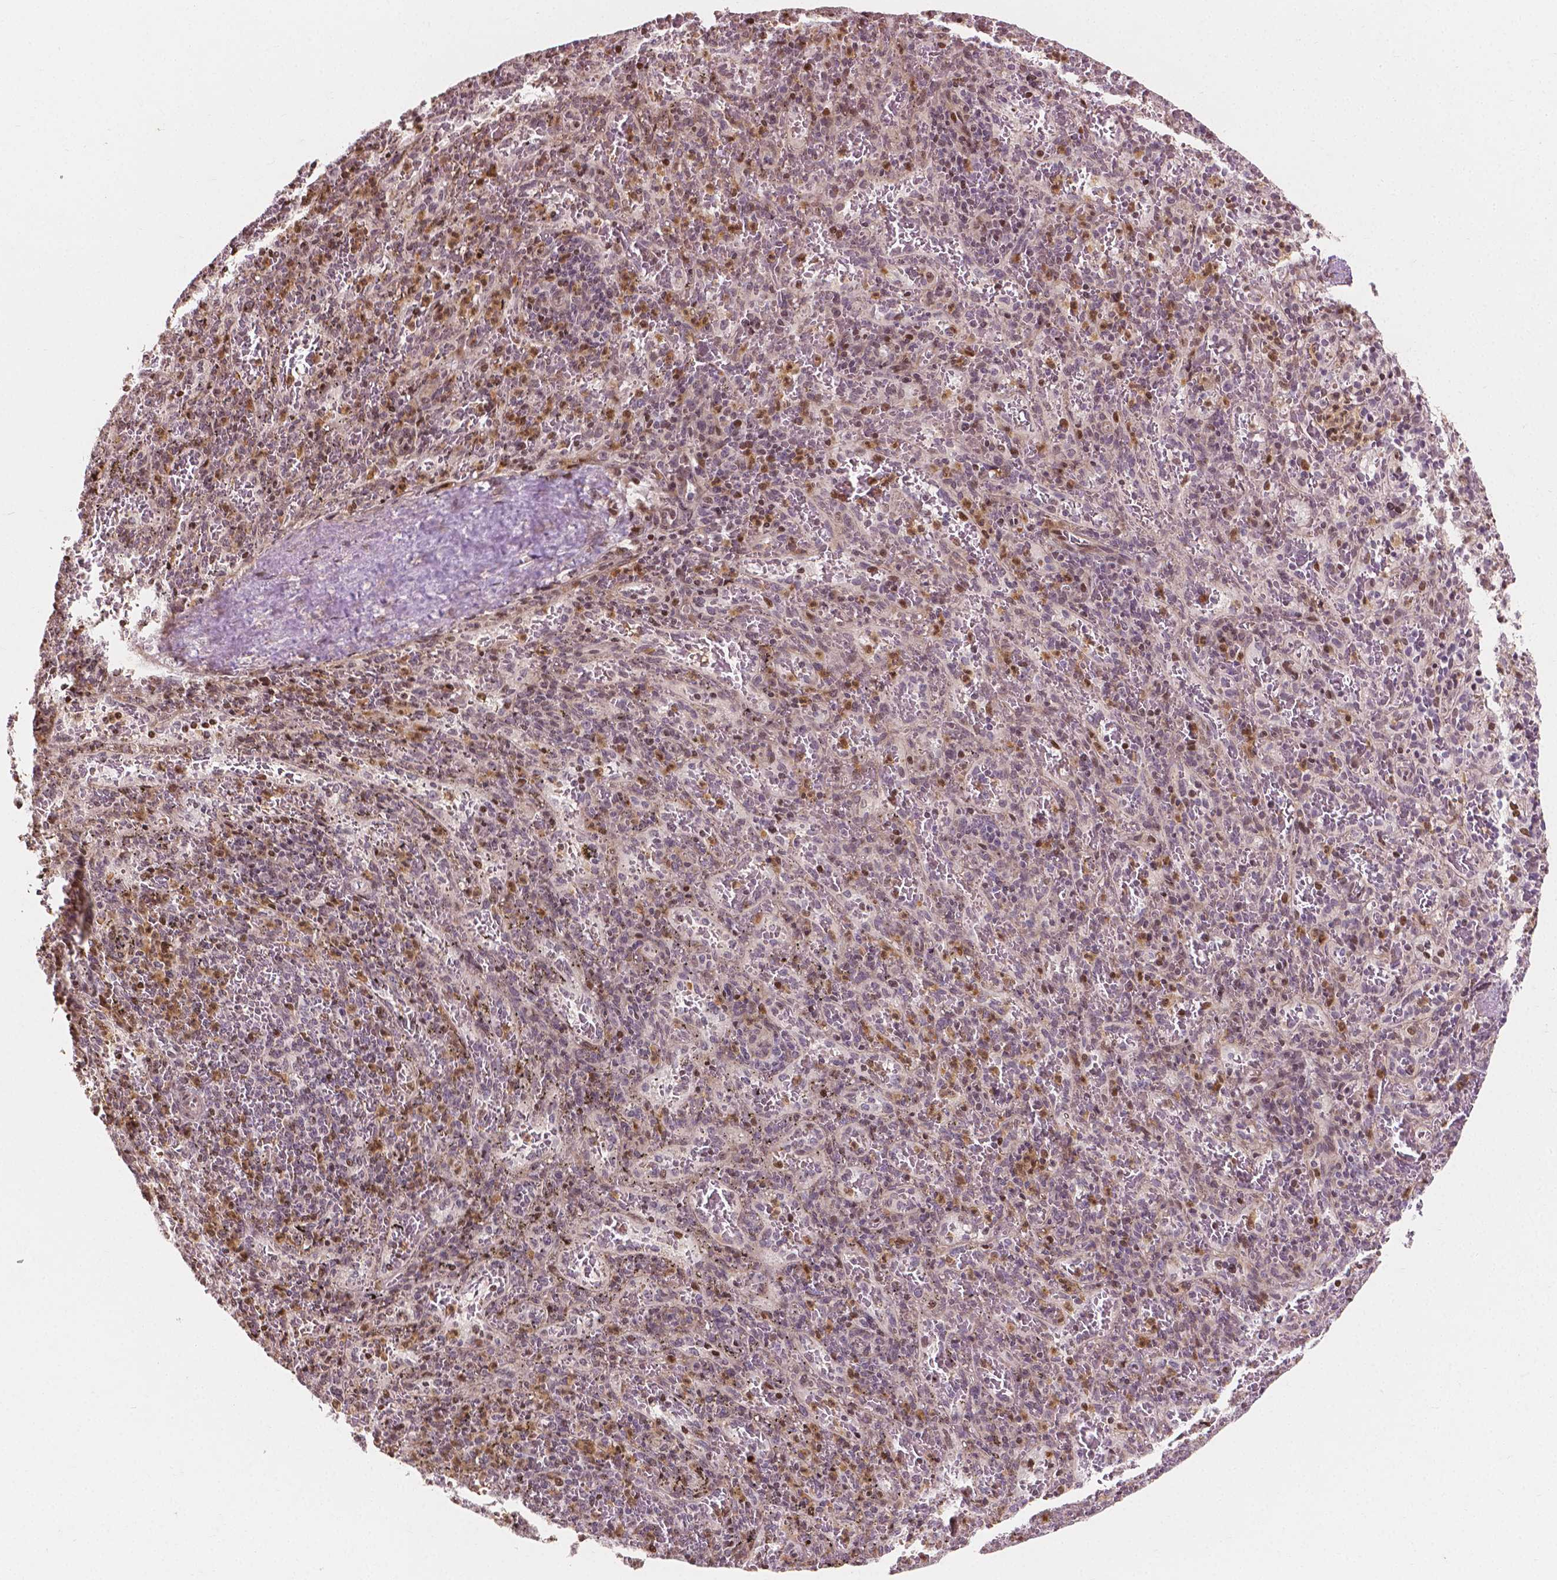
{"staining": {"intensity": "moderate", "quantity": "25%-75%", "location": "nuclear"}, "tissue": "spleen", "cell_type": "Cells in red pulp", "image_type": "normal", "snomed": [{"axis": "morphology", "description": "Normal tissue, NOS"}, {"axis": "topography", "description": "Spleen"}], "caption": "Immunohistochemistry (IHC) (DAB) staining of normal spleen demonstrates moderate nuclear protein positivity in about 25%-75% of cells in red pulp. Nuclei are stained in blue.", "gene": "PTPN18", "patient": {"sex": "male", "age": 57}}